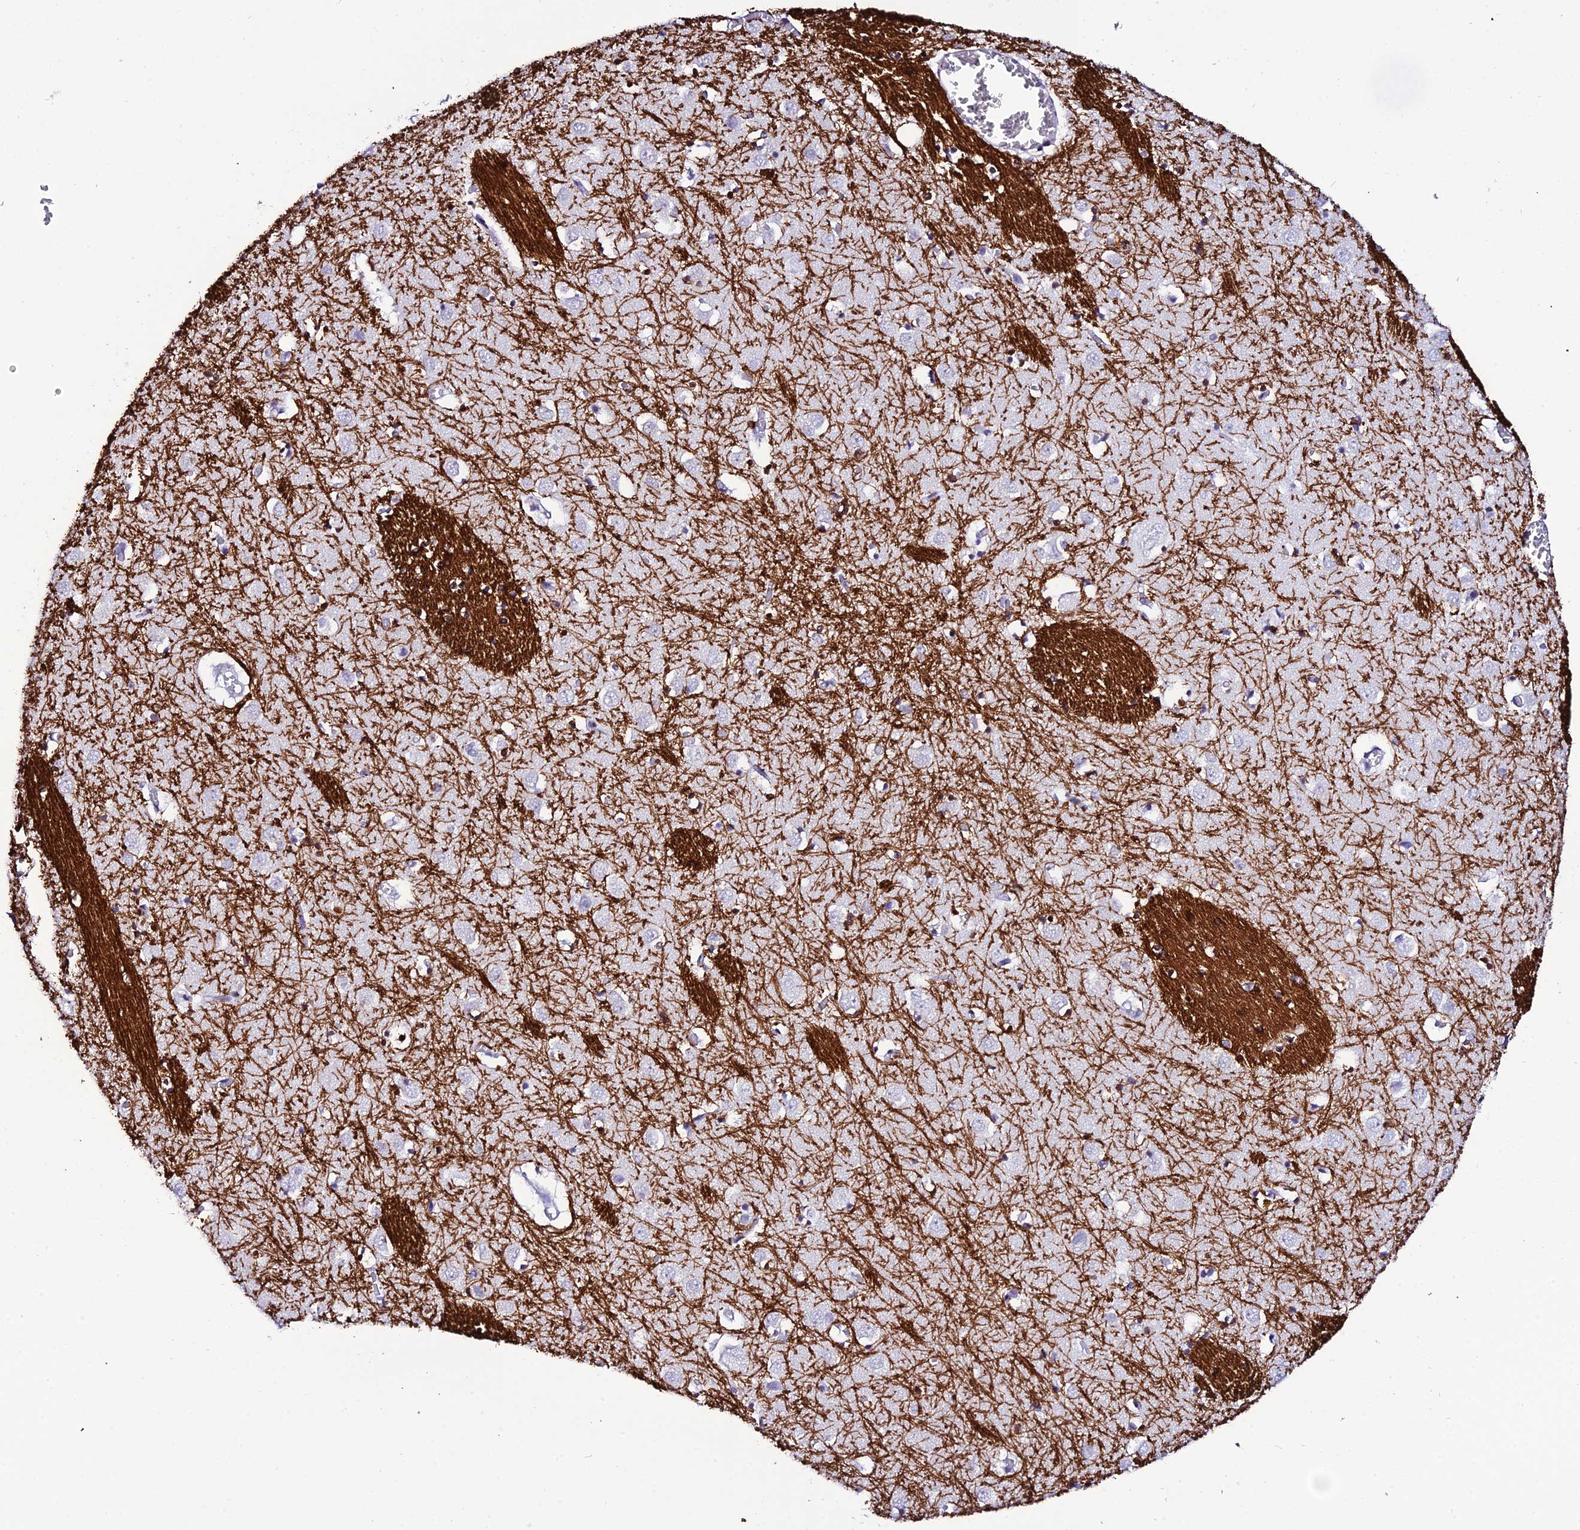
{"staining": {"intensity": "strong", "quantity": "<25%", "location": "cytoplasmic/membranous"}, "tissue": "caudate", "cell_type": "Glial cells", "image_type": "normal", "snomed": [{"axis": "morphology", "description": "Normal tissue, NOS"}, {"axis": "topography", "description": "Lateral ventricle wall"}], "caption": "Brown immunohistochemical staining in unremarkable caudate exhibits strong cytoplasmic/membranous staining in approximately <25% of glial cells. (Brightfield microscopy of DAB IHC at high magnification).", "gene": "DEFB132", "patient": {"sex": "male", "age": 70}}